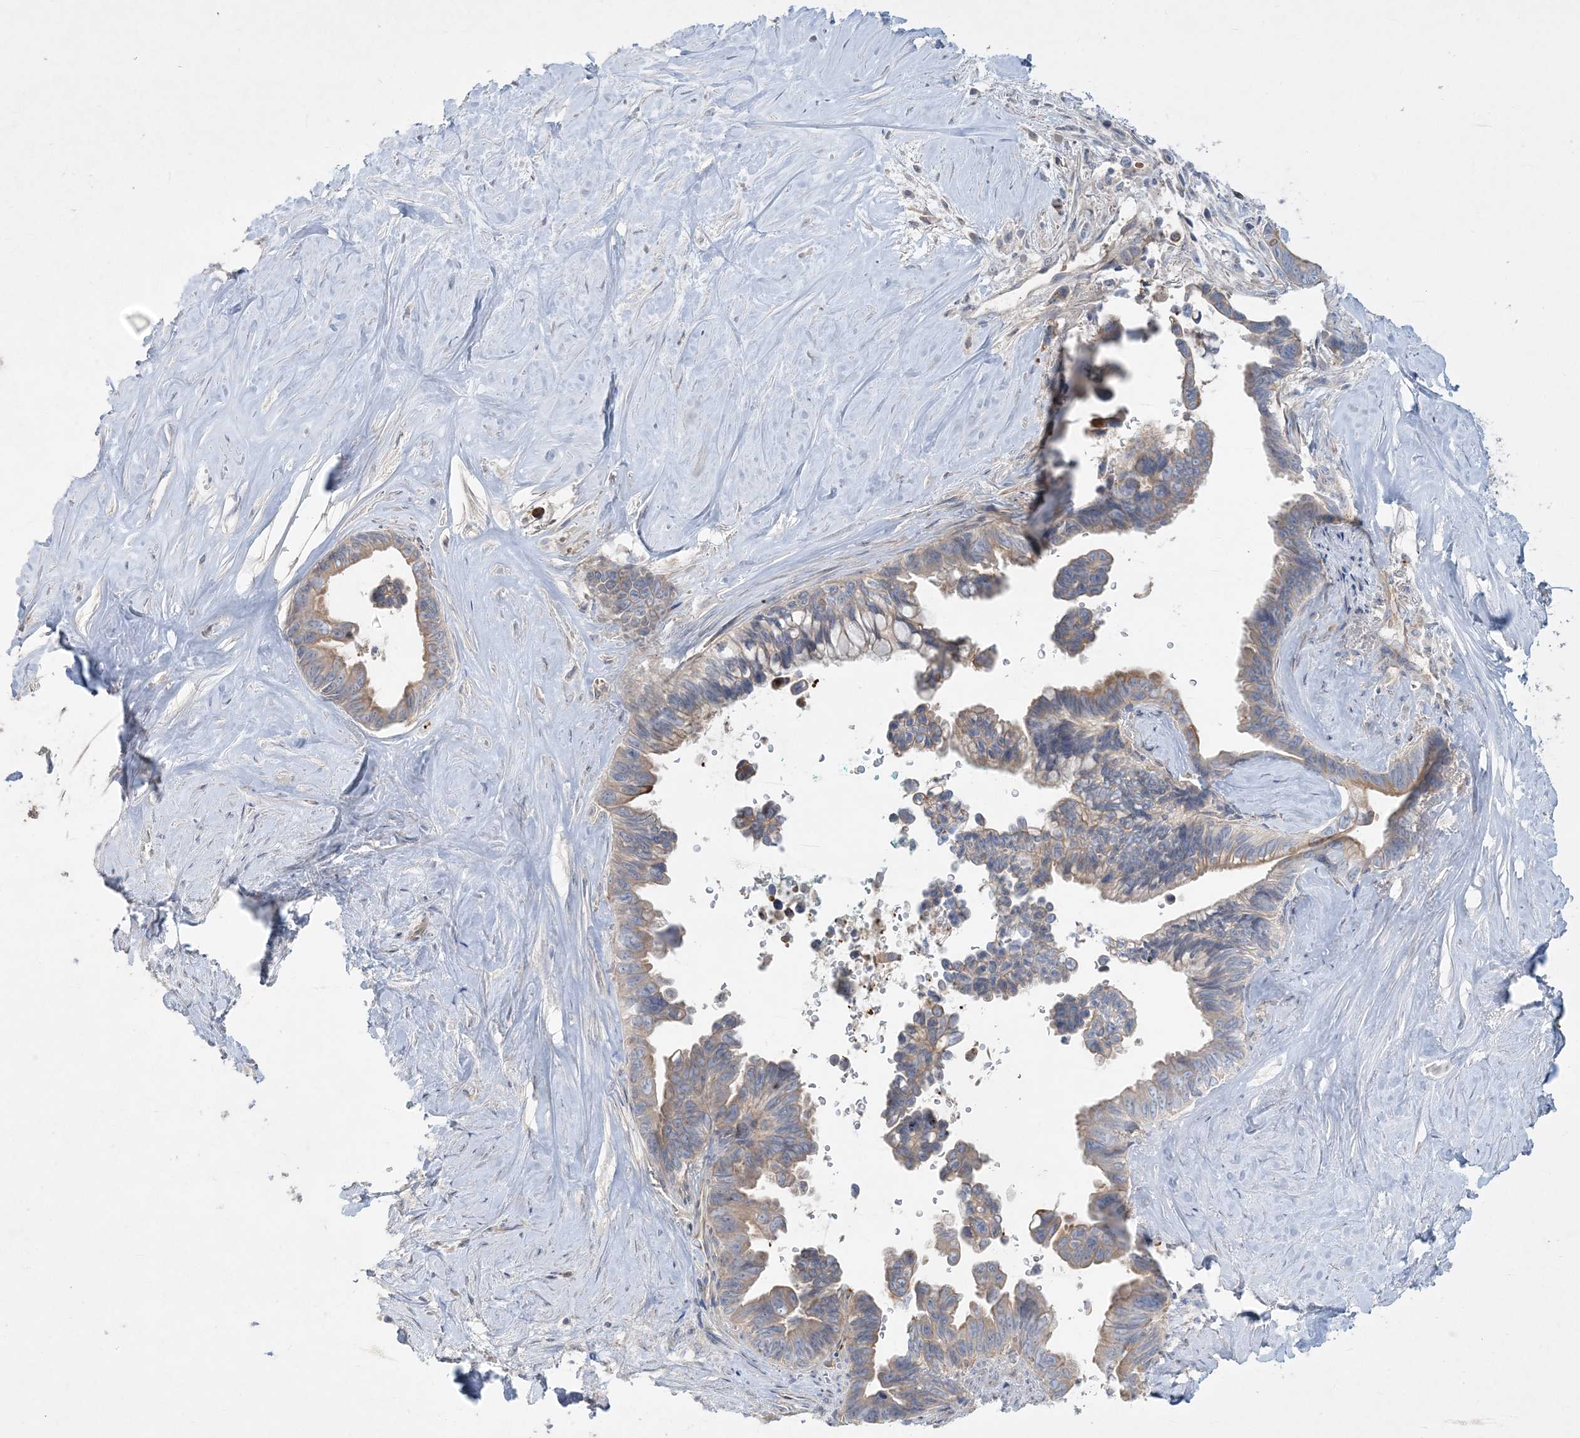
{"staining": {"intensity": "weak", "quantity": "25%-75%", "location": "cytoplasmic/membranous"}, "tissue": "pancreatic cancer", "cell_type": "Tumor cells", "image_type": "cancer", "snomed": [{"axis": "morphology", "description": "Adenocarcinoma, NOS"}, {"axis": "topography", "description": "Pancreas"}], "caption": "Human pancreatic cancer stained with a protein marker displays weak staining in tumor cells.", "gene": "ADCK2", "patient": {"sex": "female", "age": 72}}